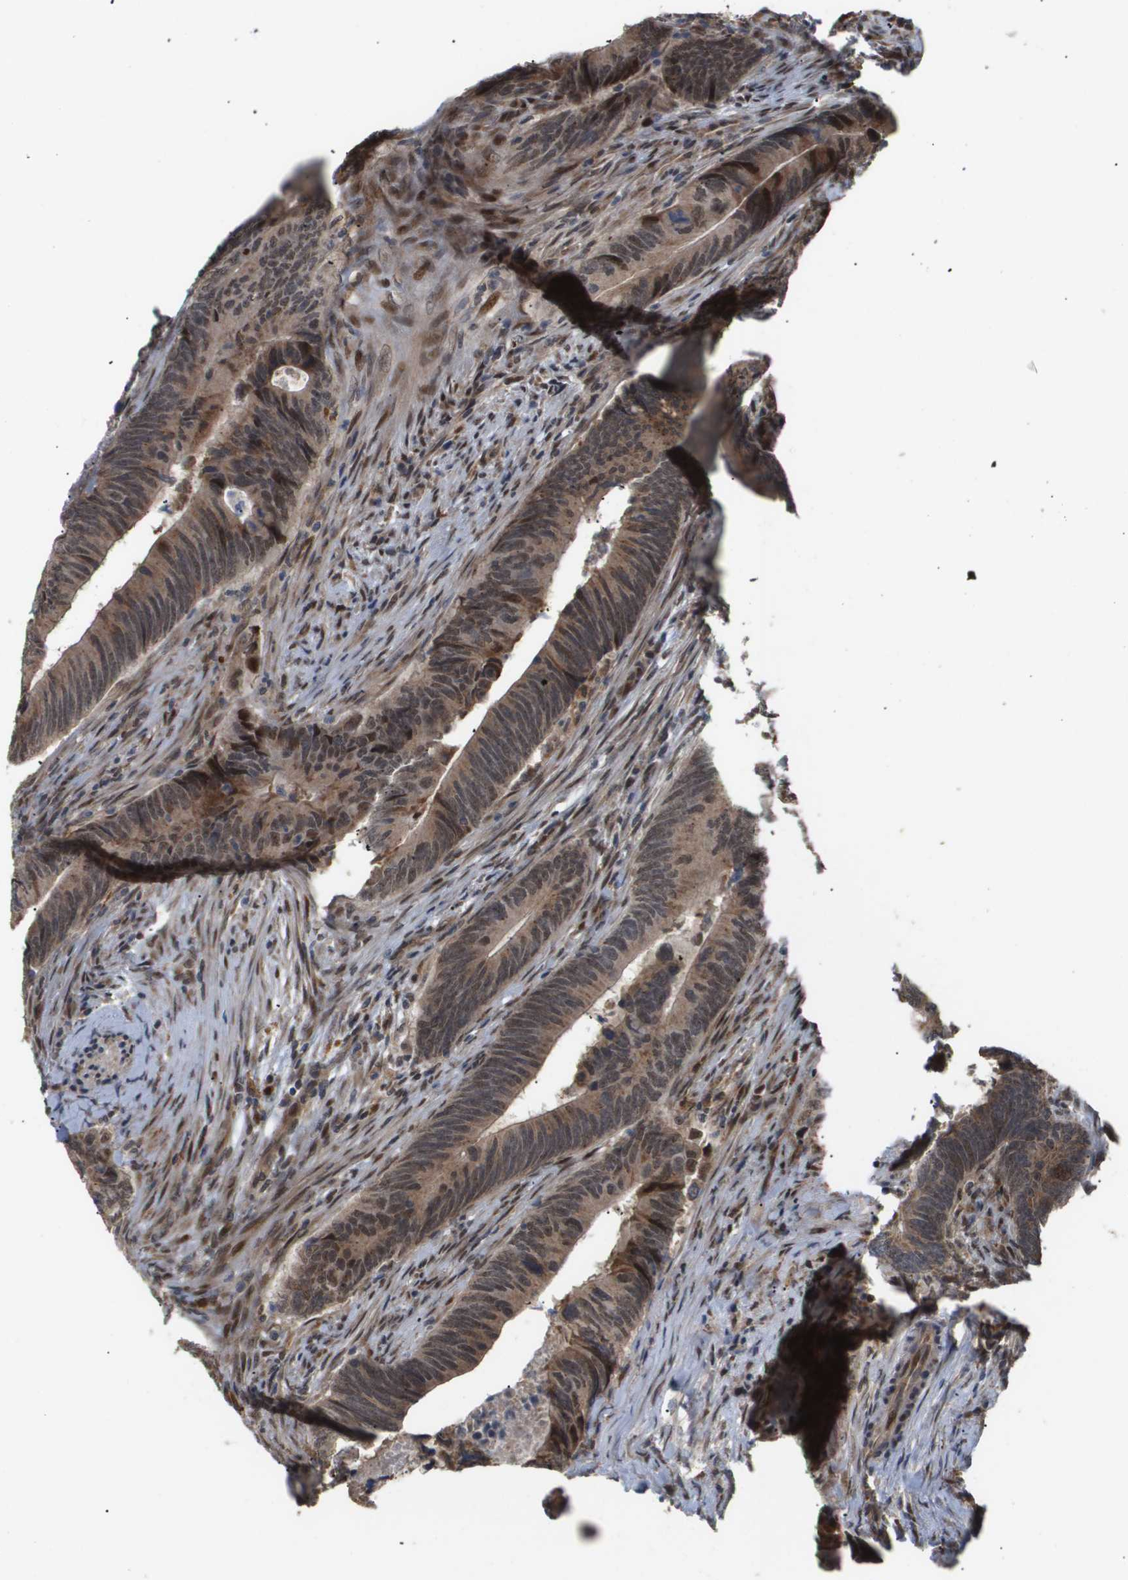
{"staining": {"intensity": "moderate", "quantity": ">75%", "location": "cytoplasmic/membranous,nuclear"}, "tissue": "colorectal cancer", "cell_type": "Tumor cells", "image_type": "cancer", "snomed": [{"axis": "morphology", "description": "Normal tissue, NOS"}, {"axis": "morphology", "description": "Adenocarcinoma, NOS"}, {"axis": "topography", "description": "Colon"}], "caption": "A brown stain shows moderate cytoplasmic/membranous and nuclear staining of a protein in adenocarcinoma (colorectal) tumor cells.", "gene": "PDGFB", "patient": {"sex": "male", "age": 56}}